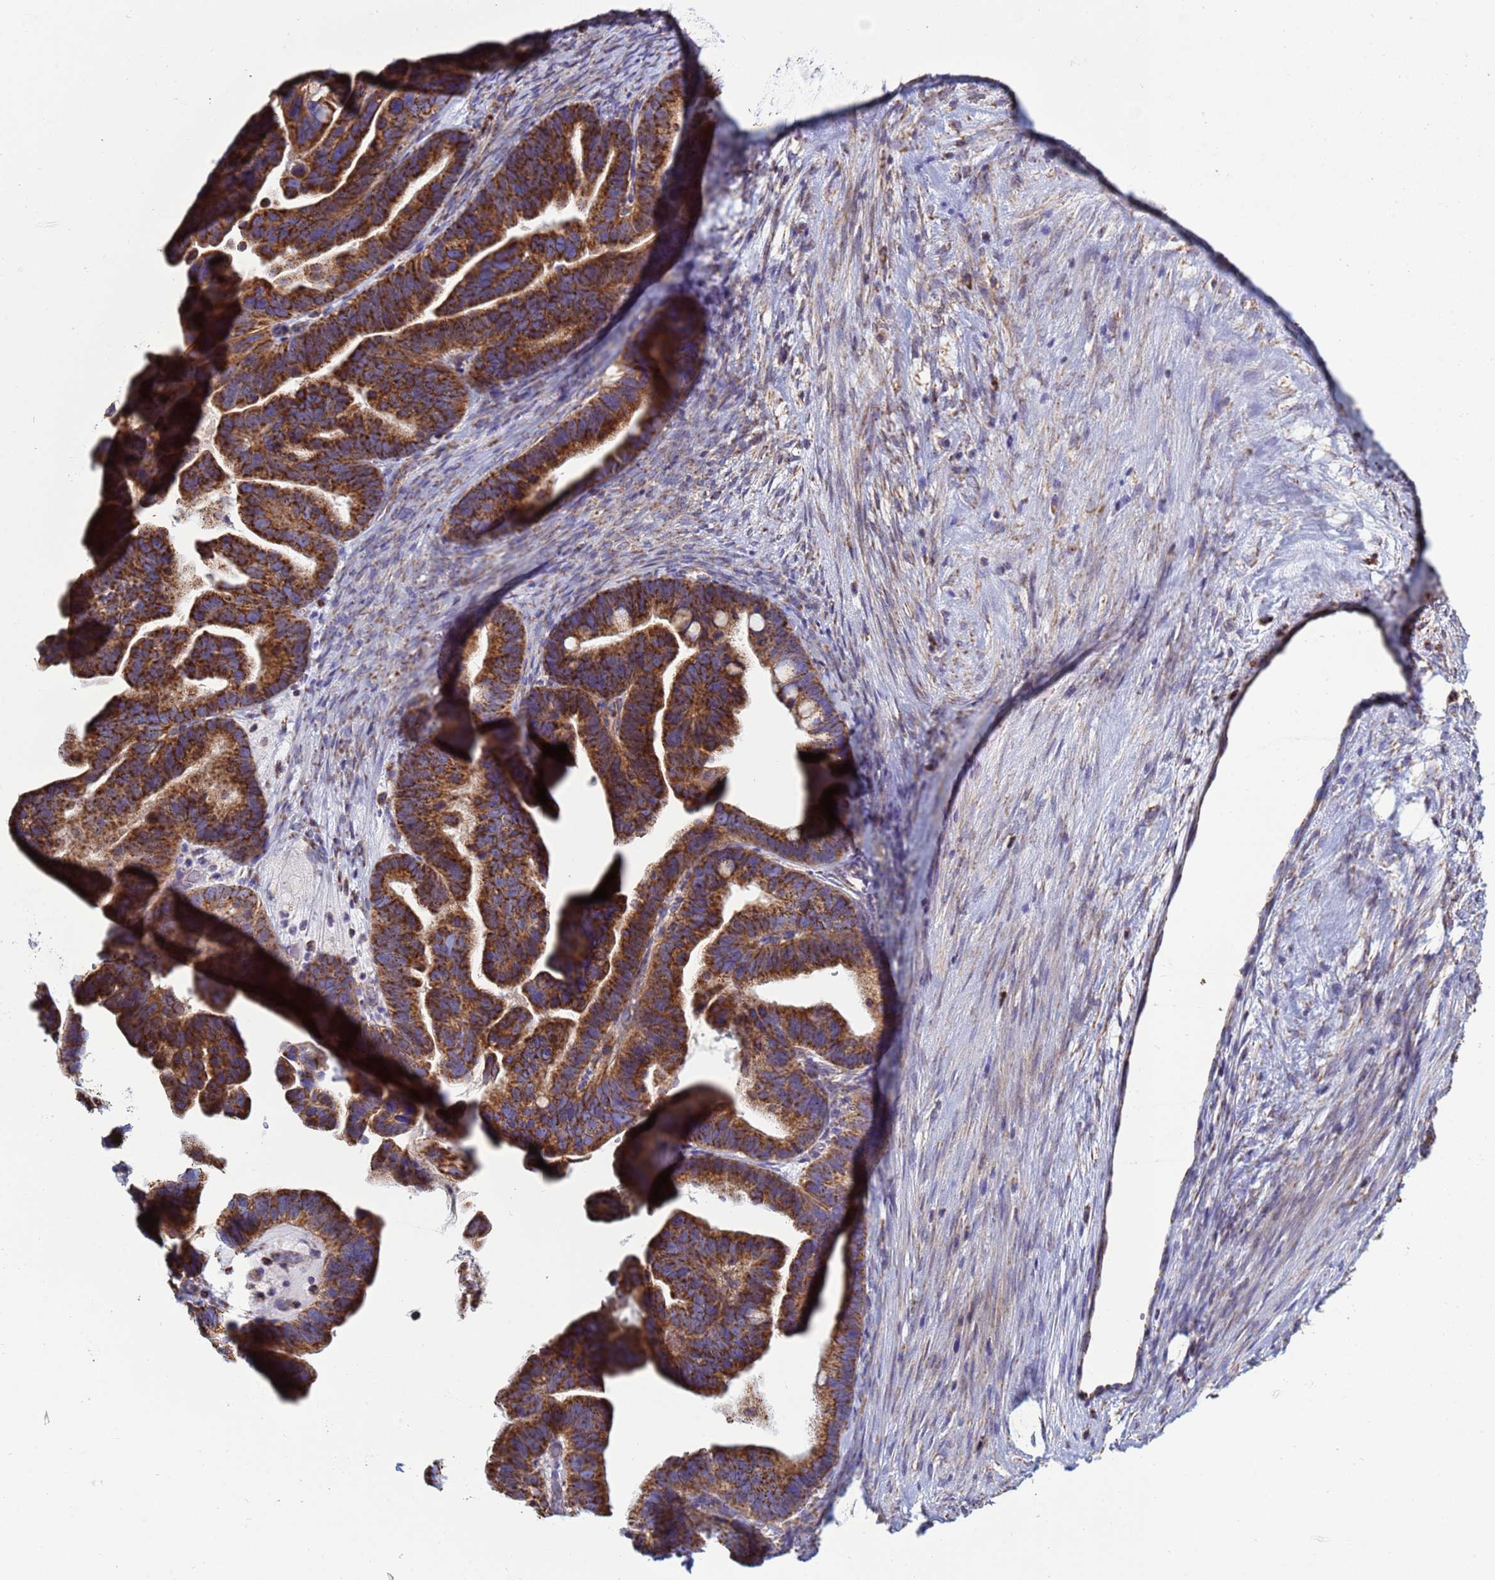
{"staining": {"intensity": "strong", "quantity": ">75%", "location": "cytoplasmic/membranous"}, "tissue": "ovarian cancer", "cell_type": "Tumor cells", "image_type": "cancer", "snomed": [{"axis": "morphology", "description": "Cystadenocarcinoma, serous, NOS"}, {"axis": "topography", "description": "Ovary"}], "caption": "Ovarian serous cystadenocarcinoma stained with a protein marker exhibits strong staining in tumor cells.", "gene": "COQ4", "patient": {"sex": "female", "age": 56}}